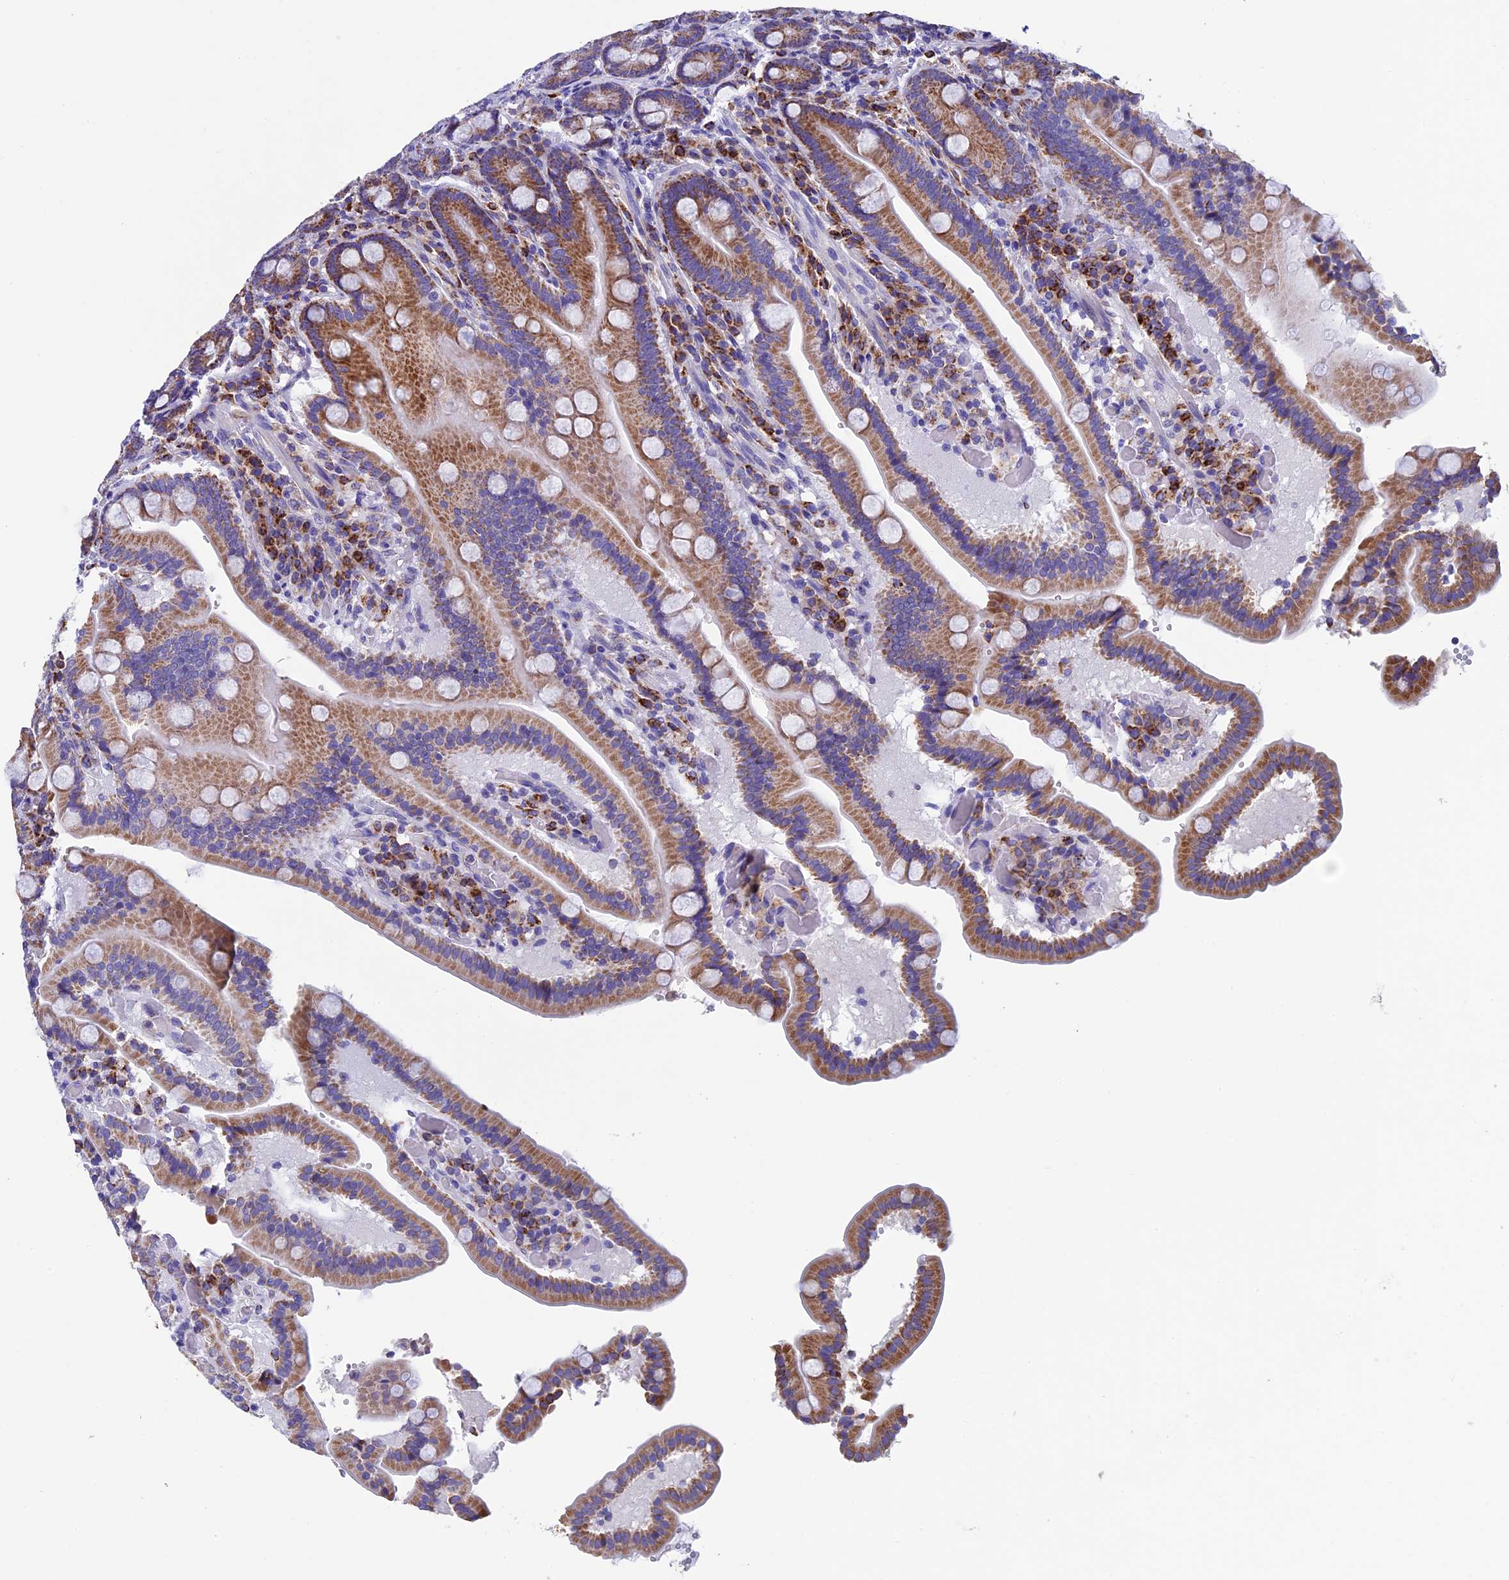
{"staining": {"intensity": "moderate", "quantity": ">75%", "location": "cytoplasmic/membranous"}, "tissue": "duodenum", "cell_type": "Glandular cells", "image_type": "normal", "snomed": [{"axis": "morphology", "description": "Normal tissue, NOS"}, {"axis": "topography", "description": "Duodenum"}], "caption": "IHC staining of normal duodenum, which reveals medium levels of moderate cytoplasmic/membranous staining in approximately >75% of glandular cells indicating moderate cytoplasmic/membranous protein staining. The staining was performed using DAB (3,3'-diaminobenzidine) (brown) for protein detection and nuclei were counterstained in hematoxylin (blue).", "gene": "SLC8B1", "patient": {"sex": "female", "age": 62}}